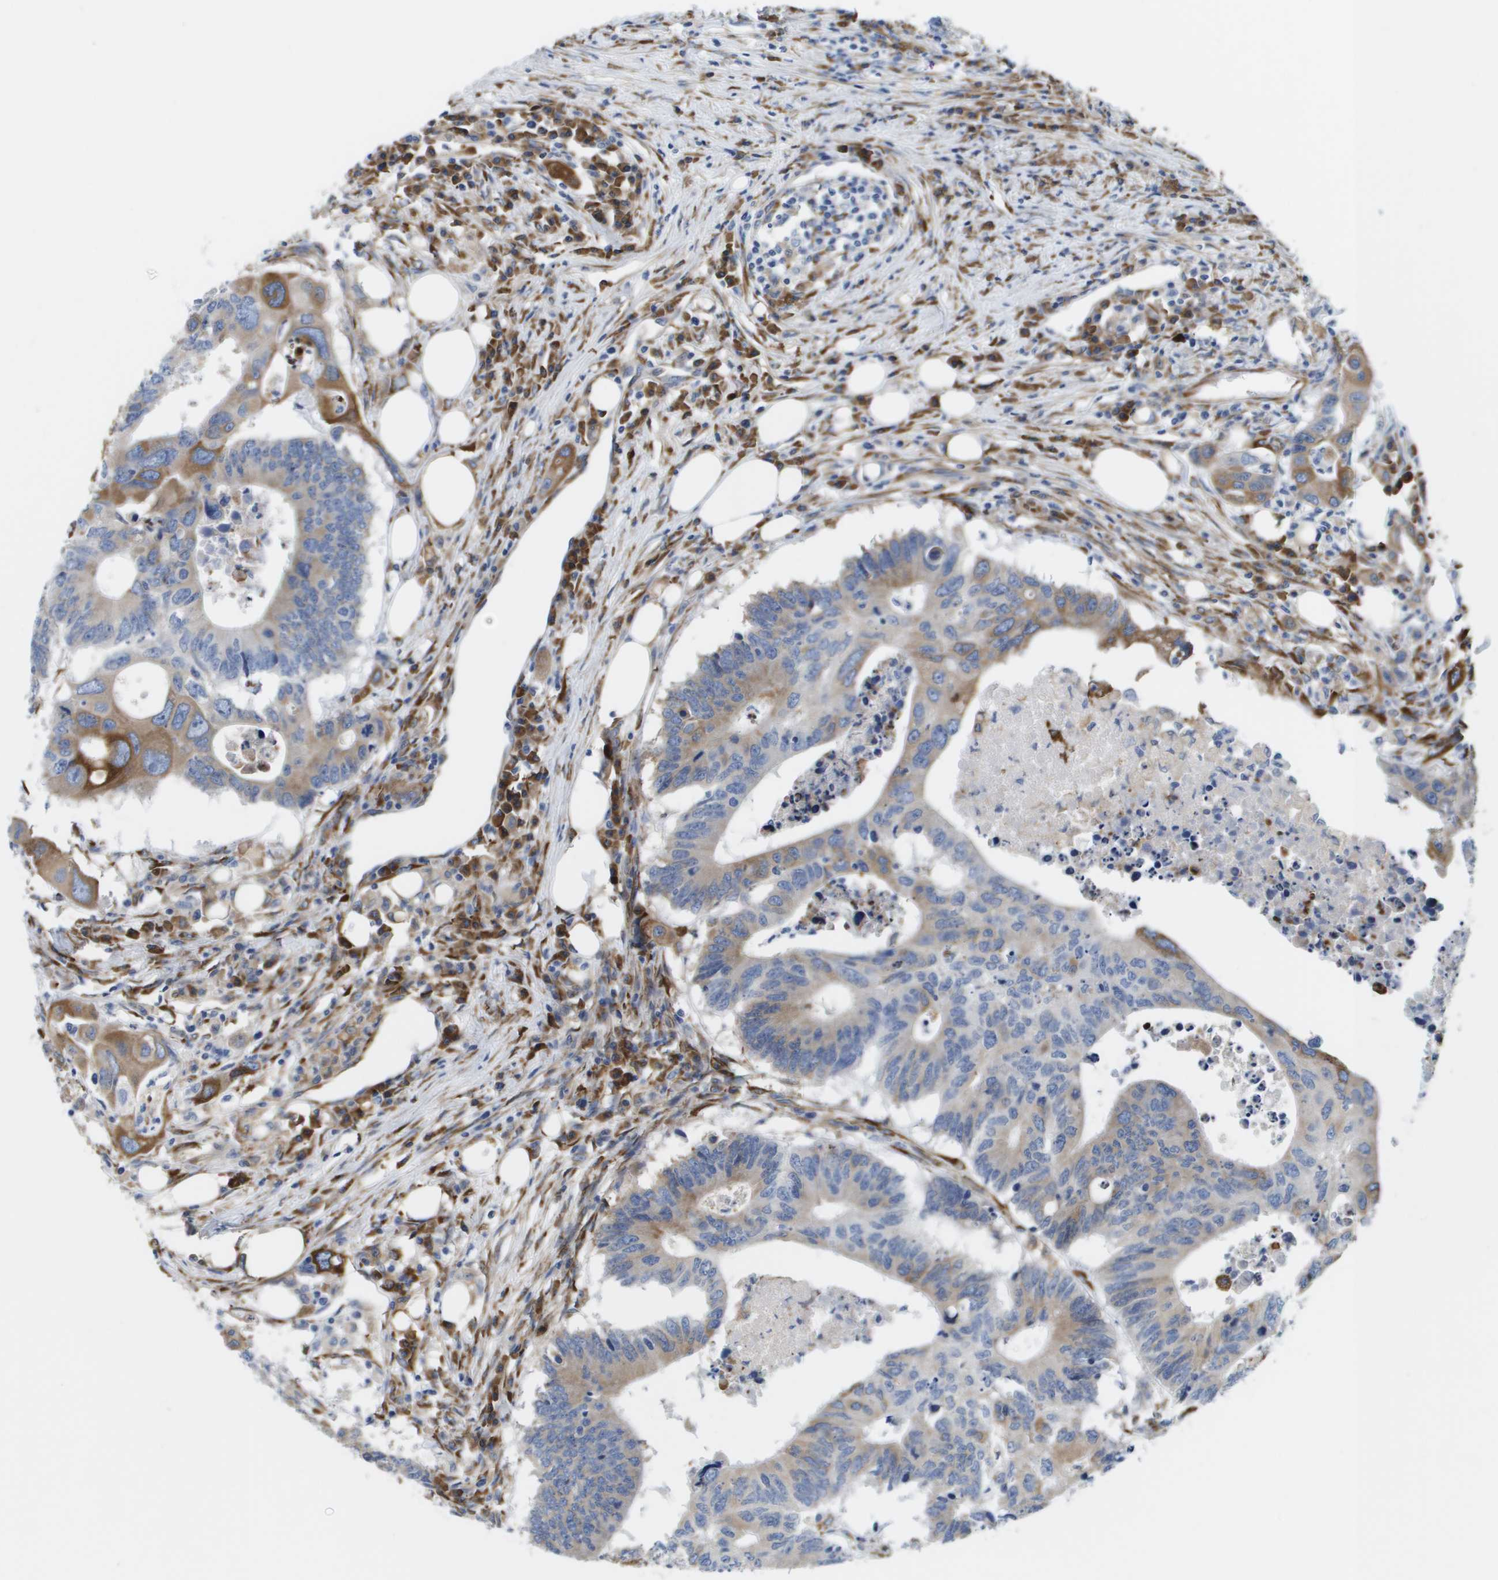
{"staining": {"intensity": "moderate", "quantity": "25%-75%", "location": "cytoplasmic/membranous"}, "tissue": "colorectal cancer", "cell_type": "Tumor cells", "image_type": "cancer", "snomed": [{"axis": "morphology", "description": "Adenocarcinoma, NOS"}, {"axis": "topography", "description": "Colon"}], "caption": "Colorectal adenocarcinoma stained with DAB (3,3'-diaminobenzidine) IHC reveals medium levels of moderate cytoplasmic/membranous staining in about 25%-75% of tumor cells. Using DAB (3,3'-diaminobenzidine) (brown) and hematoxylin (blue) stains, captured at high magnification using brightfield microscopy.", "gene": "ST3GAL2", "patient": {"sex": "male", "age": 71}}